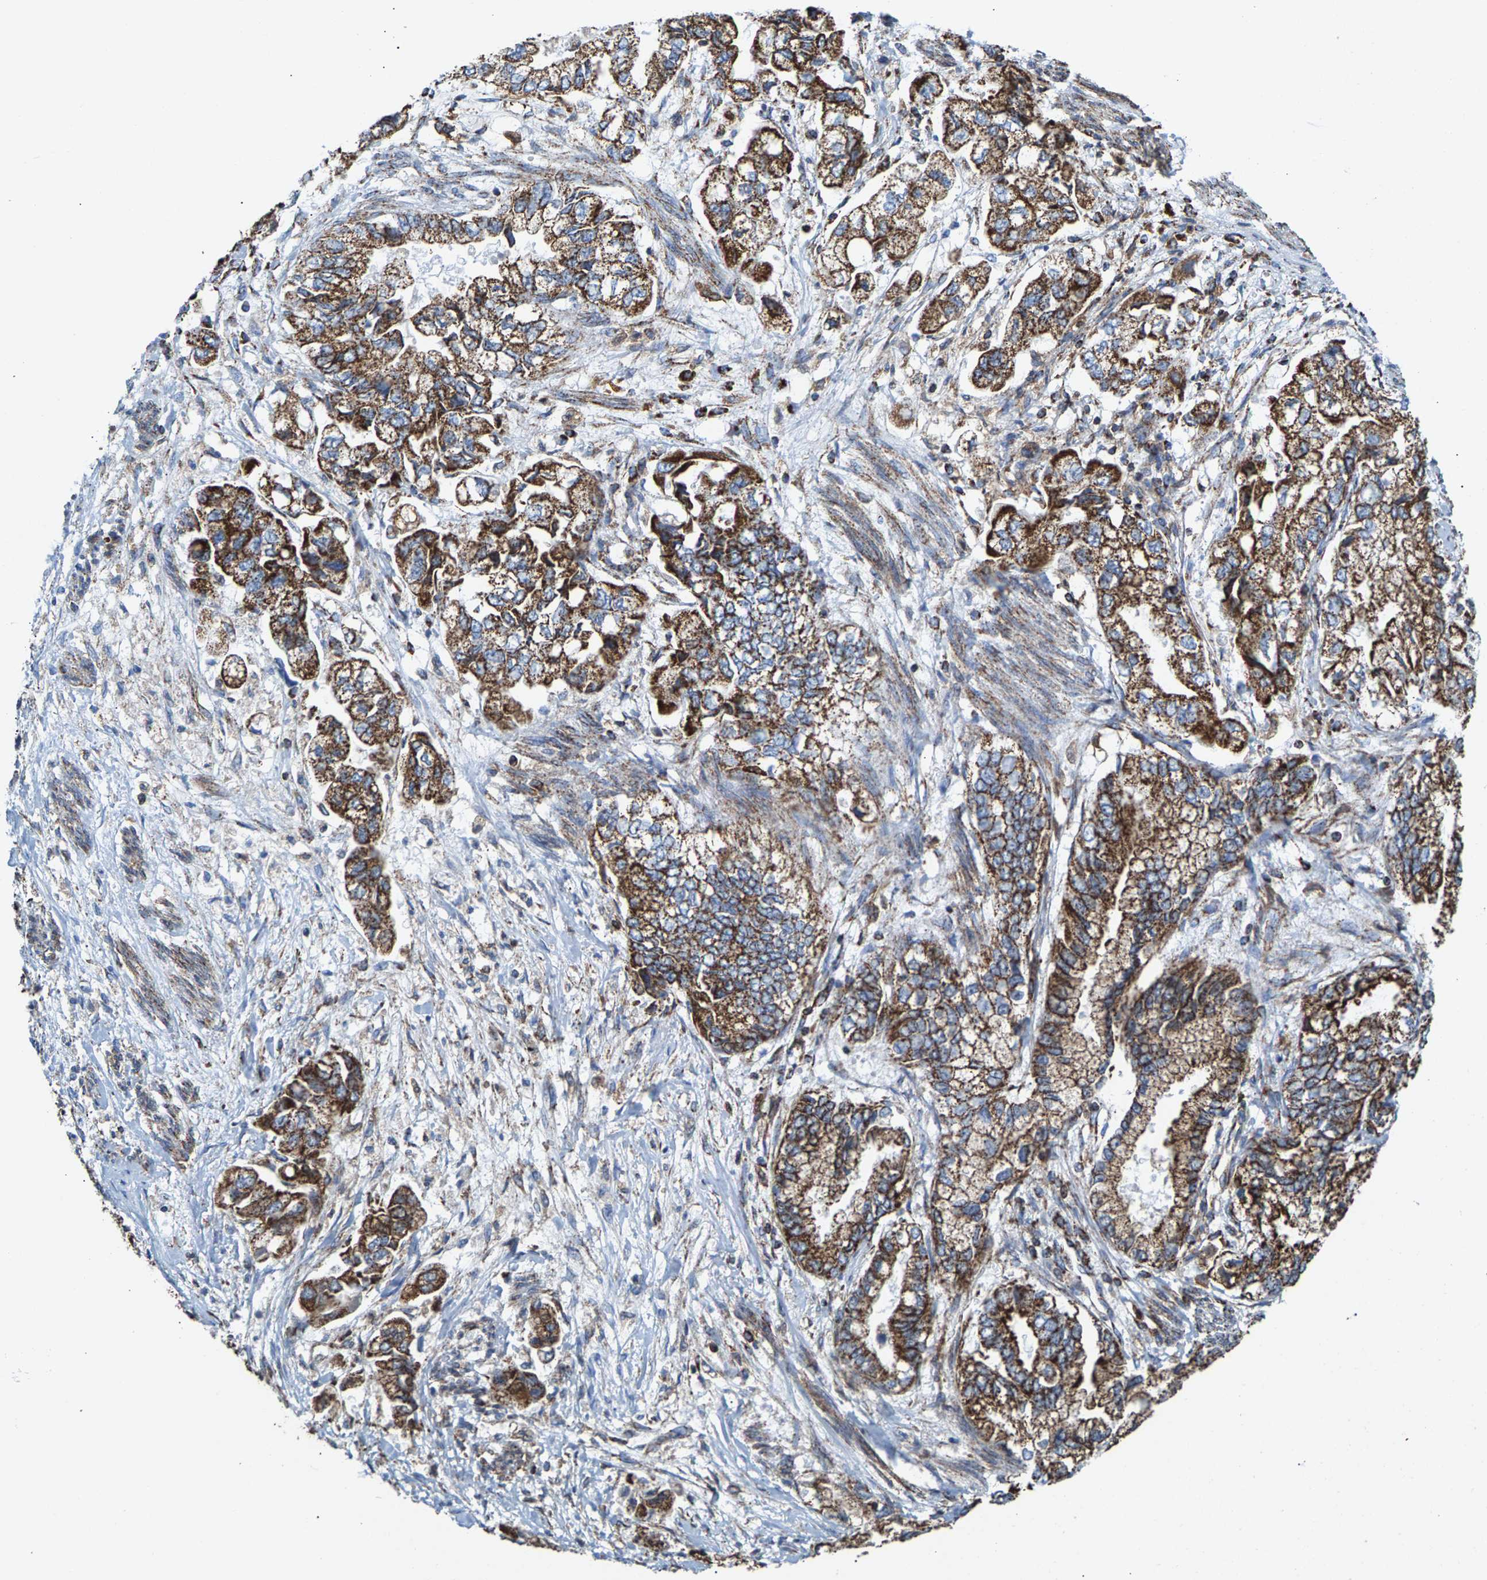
{"staining": {"intensity": "moderate", "quantity": ">75%", "location": "cytoplasmic/membranous"}, "tissue": "stomach cancer", "cell_type": "Tumor cells", "image_type": "cancer", "snomed": [{"axis": "morphology", "description": "Normal tissue, NOS"}, {"axis": "morphology", "description": "Adenocarcinoma, NOS"}, {"axis": "topography", "description": "Stomach"}], "caption": "A high-resolution micrograph shows immunohistochemistry (IHC) staining of stomach cancer, which exhibits moderate cytoplasmic/membranous expression in approximately >75% of tumor cells.", "gene": "ECHS1", "patient": {"sex": "male", "age": 62}}